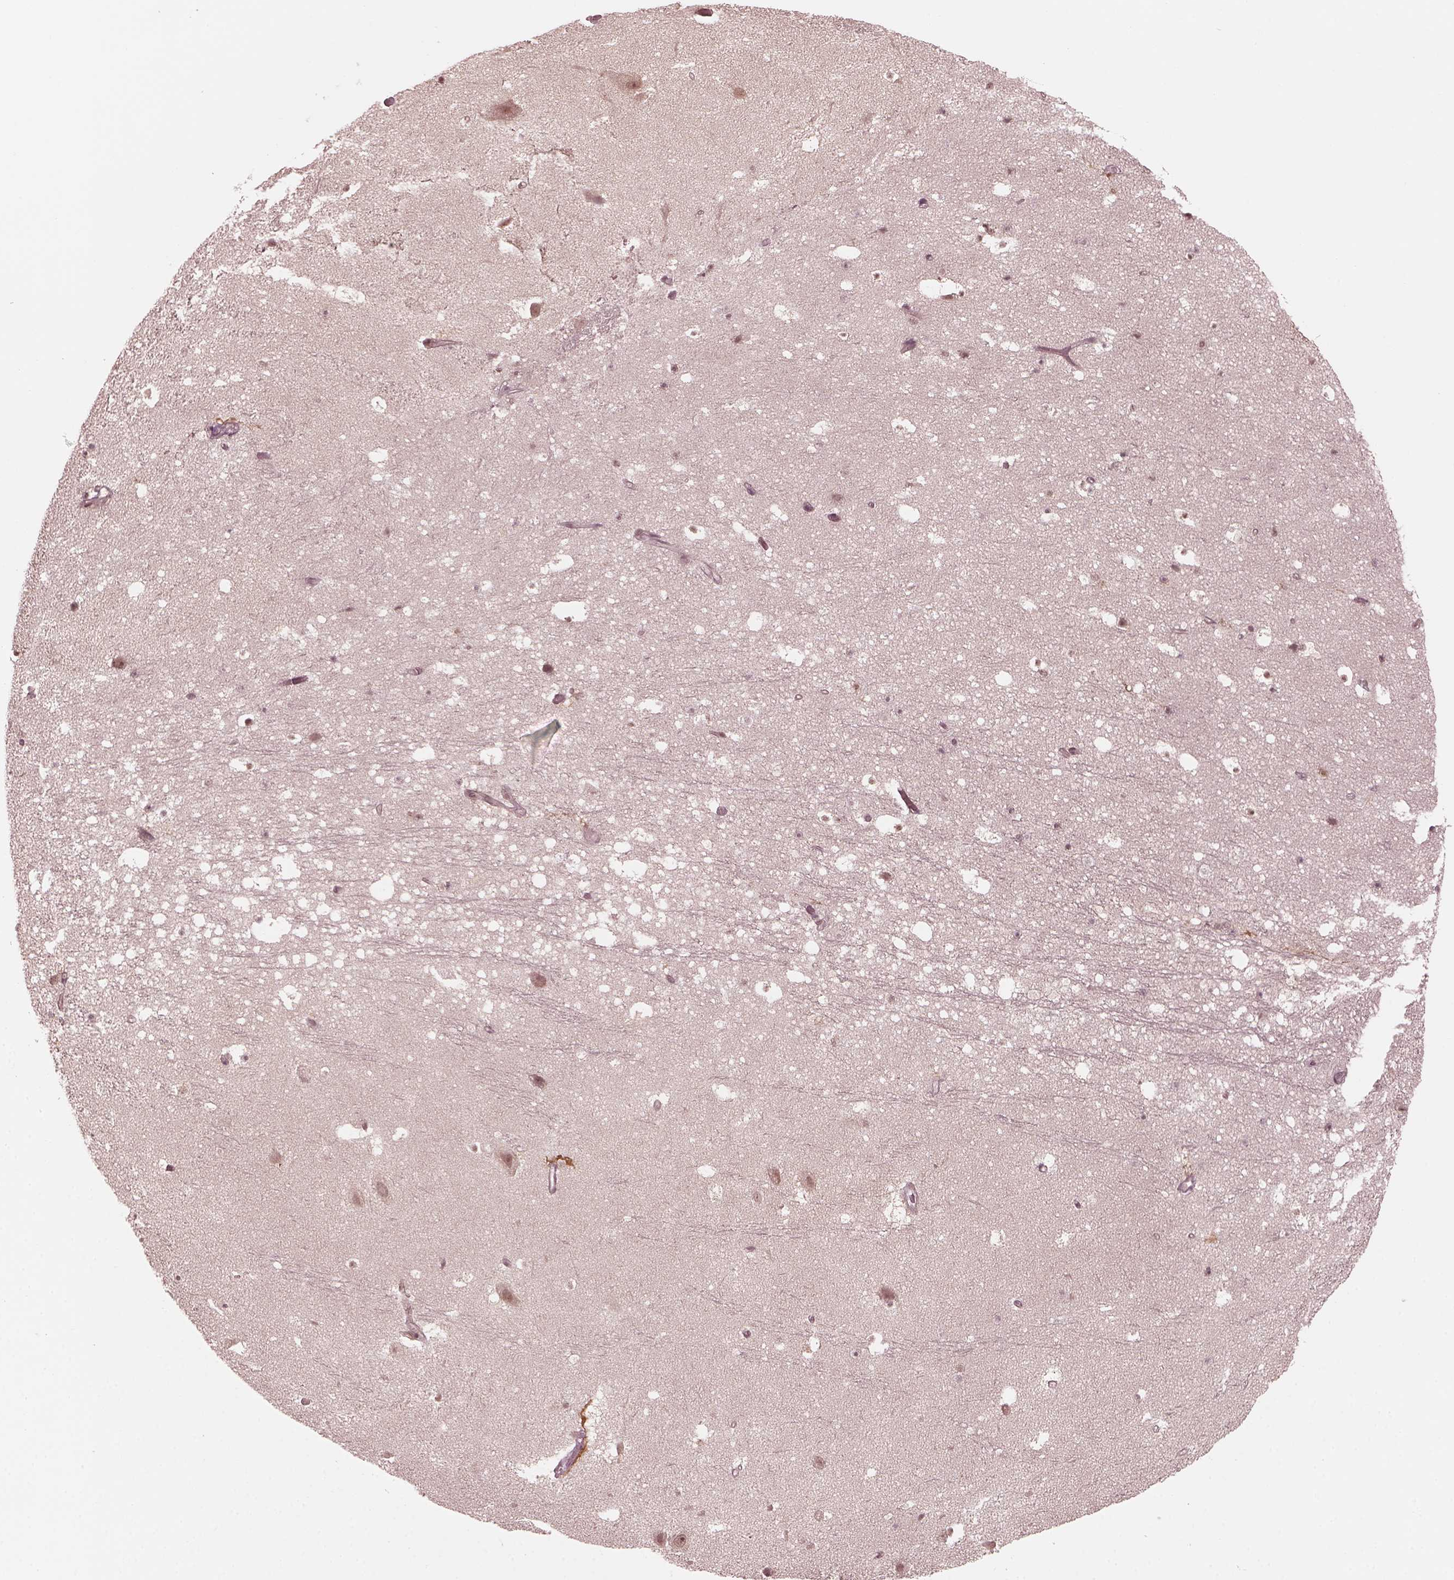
{"staining": {"intensity": "negative", "quantity": "none", "location": "none"}, "tissue": "hippocampus", "cell_type": "Glial cells", "image_type": "normal", "snomed": [{"axis": "morphology", "description": "Normal tissue, NOS"}, {"axis": "topography", "description": "Hippocampus"}], "caption": "DAB (3,3'-diaminobenzidine) immunohistochemical staining of unremarkable human hippocampus shows no significant positivity in glial cells.", "gene": "TRIB3", "patient": {"sex": "male", "age": 26}}